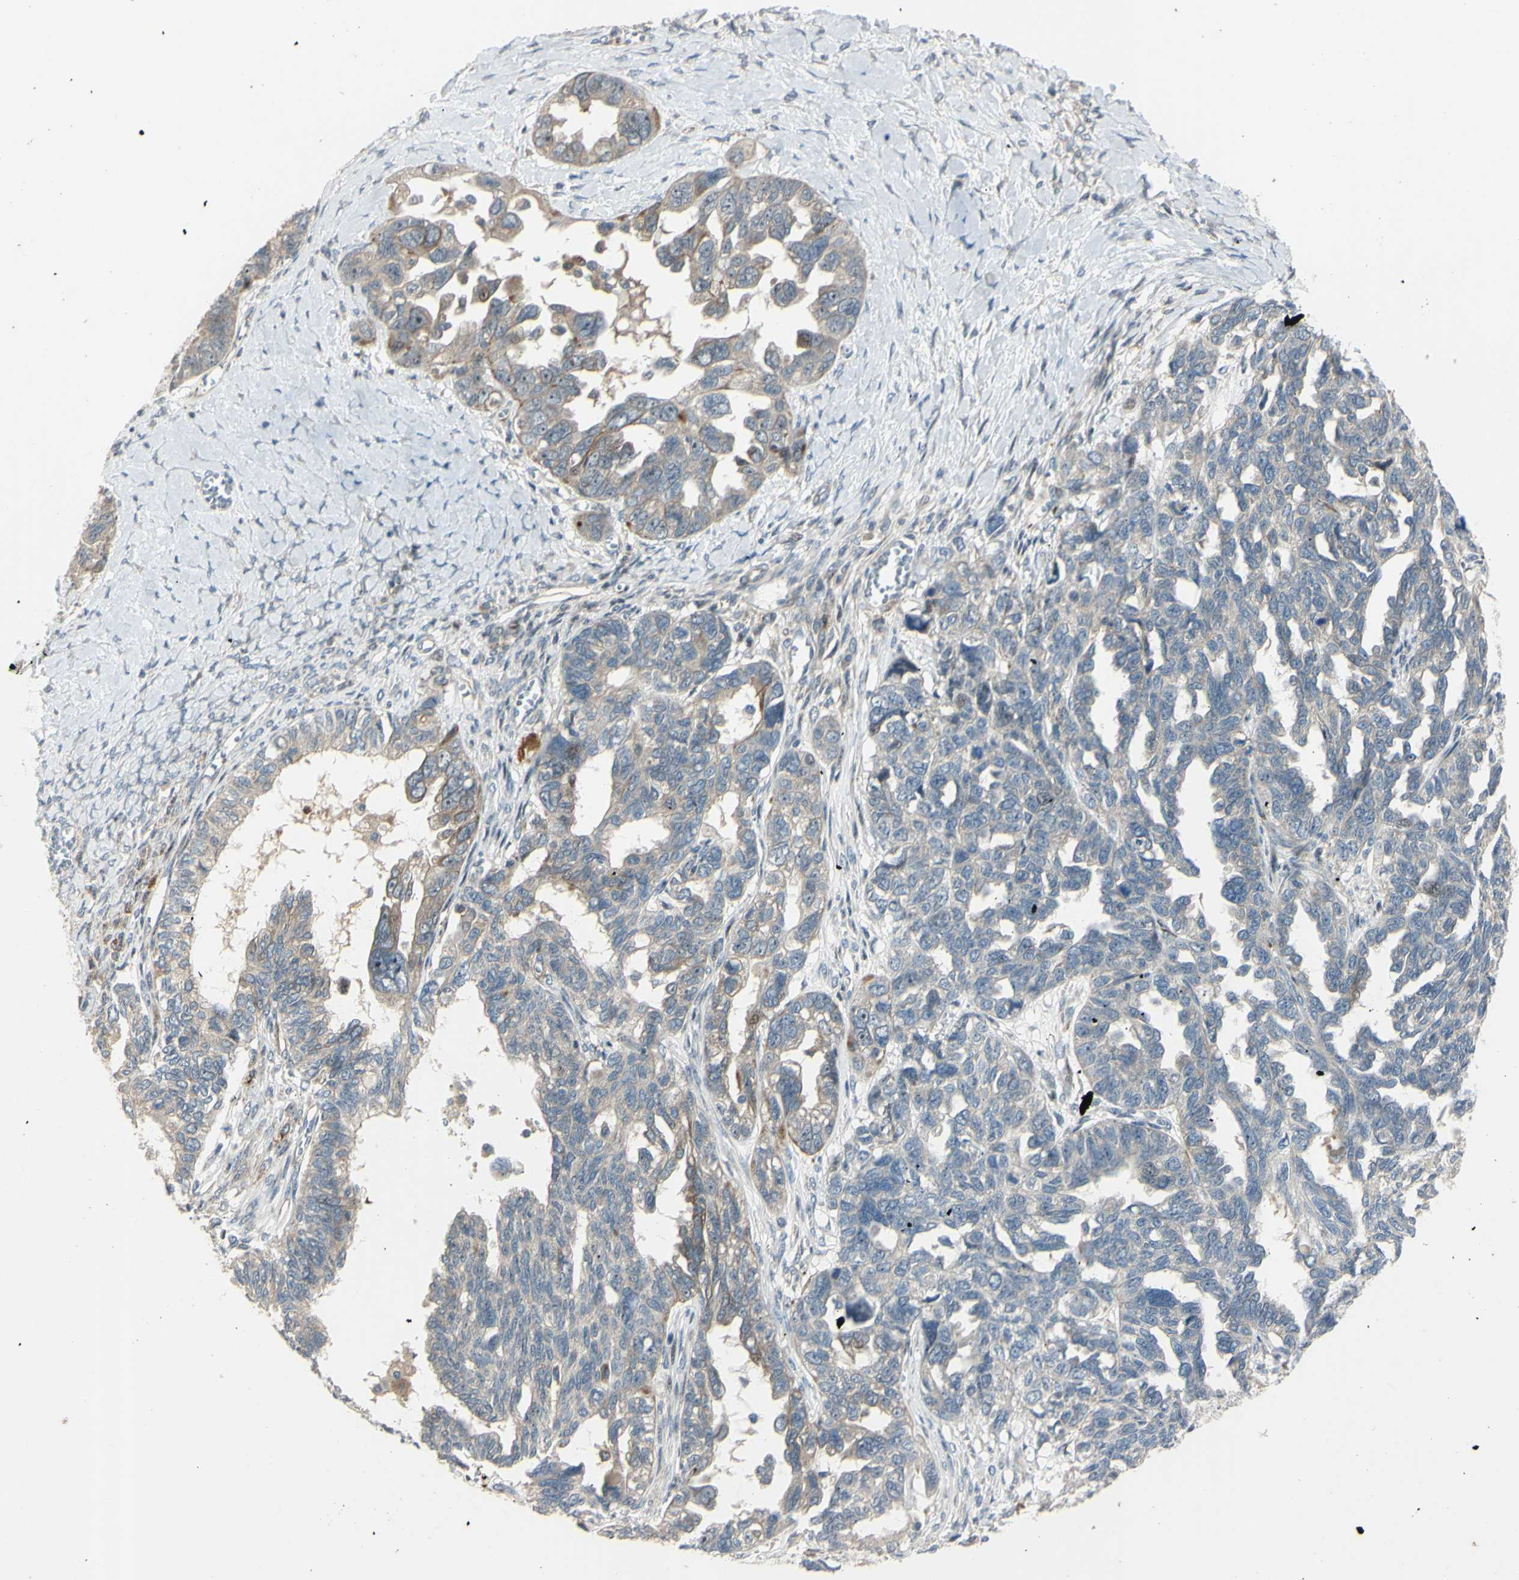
{"staining": {"intensity": "weak", "quantity": "<25%", "location": "cytoplasmic/membranous"}, "tissue": "ovarian cancer", "cell_type": "Tumor cells", "image_type": "cancer", "snomed": [{"axis": "morphology", "description": "Cystadenocarcinoma, serous, NOS"}, {"axis": "topography", "description": "Ovary"}], "caption": "An image of human ovarian cancer (serous cystadenocarcinoma) is negative for staining in tumor cells.", "gene": "NDFIP1", "patient": {"sex": "female", "age": 79}}